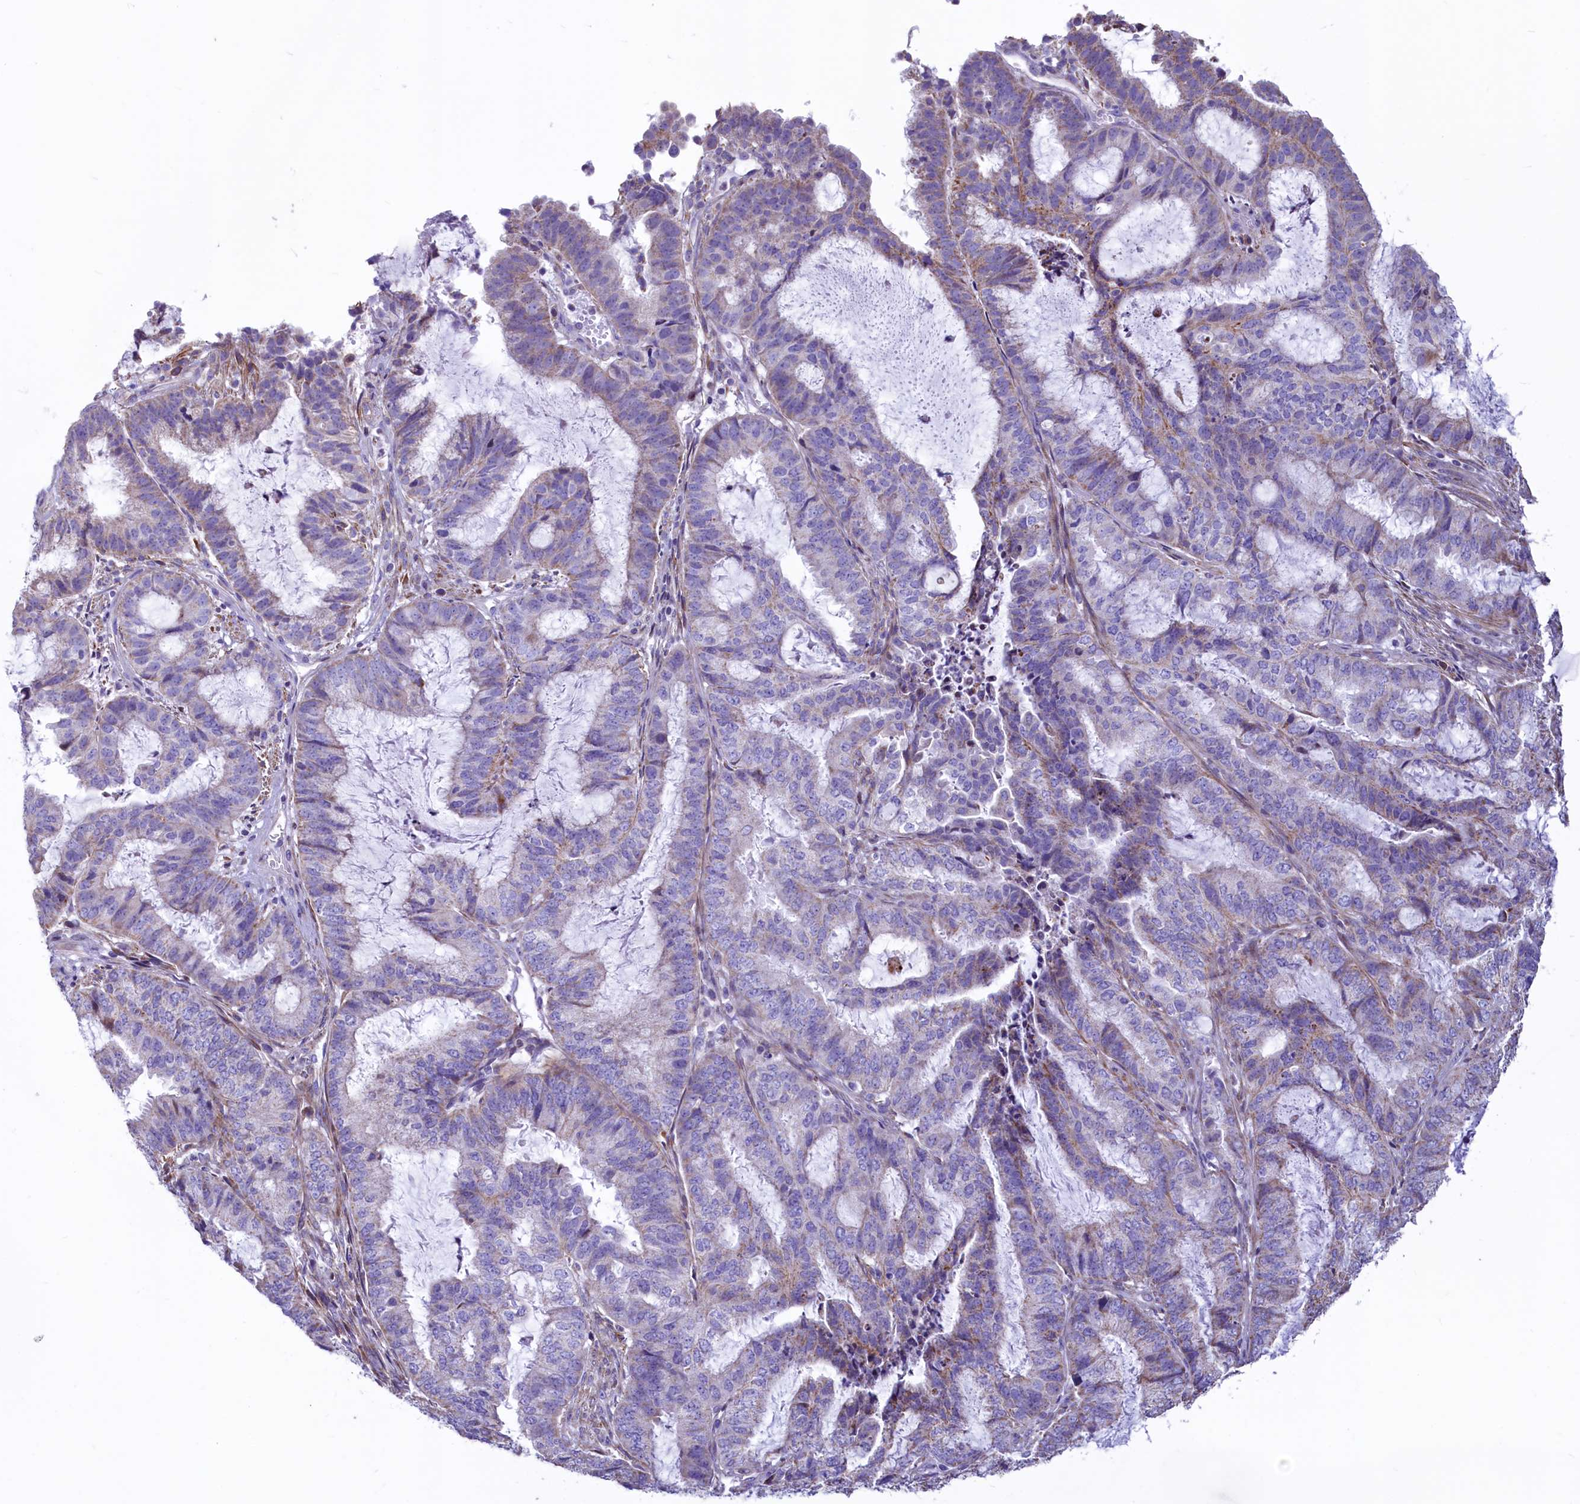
{"staining": {"intensity": "weak", "quantity": "<25%", "location": "cytoplasmic/membranous"}, "tissue": "endometrial cancer", "cell_type": "Tumor cells", "image_type": "cancer", "snomed": [{"axis": "morphology", "description": "Adenocarcinoma, NOS"}, {"axis": "topography", "description": "Endometrium"}], "caption": "Immunohistochemistry image of neoplastic tissue: adenocarcinoma (endometrial) stained with DAB (3,3'-diaminobenzidine) shows no significant protein expression in tumor cells.", "gene": "VWCE", "patient": {"sex": "female", "age": 51}}